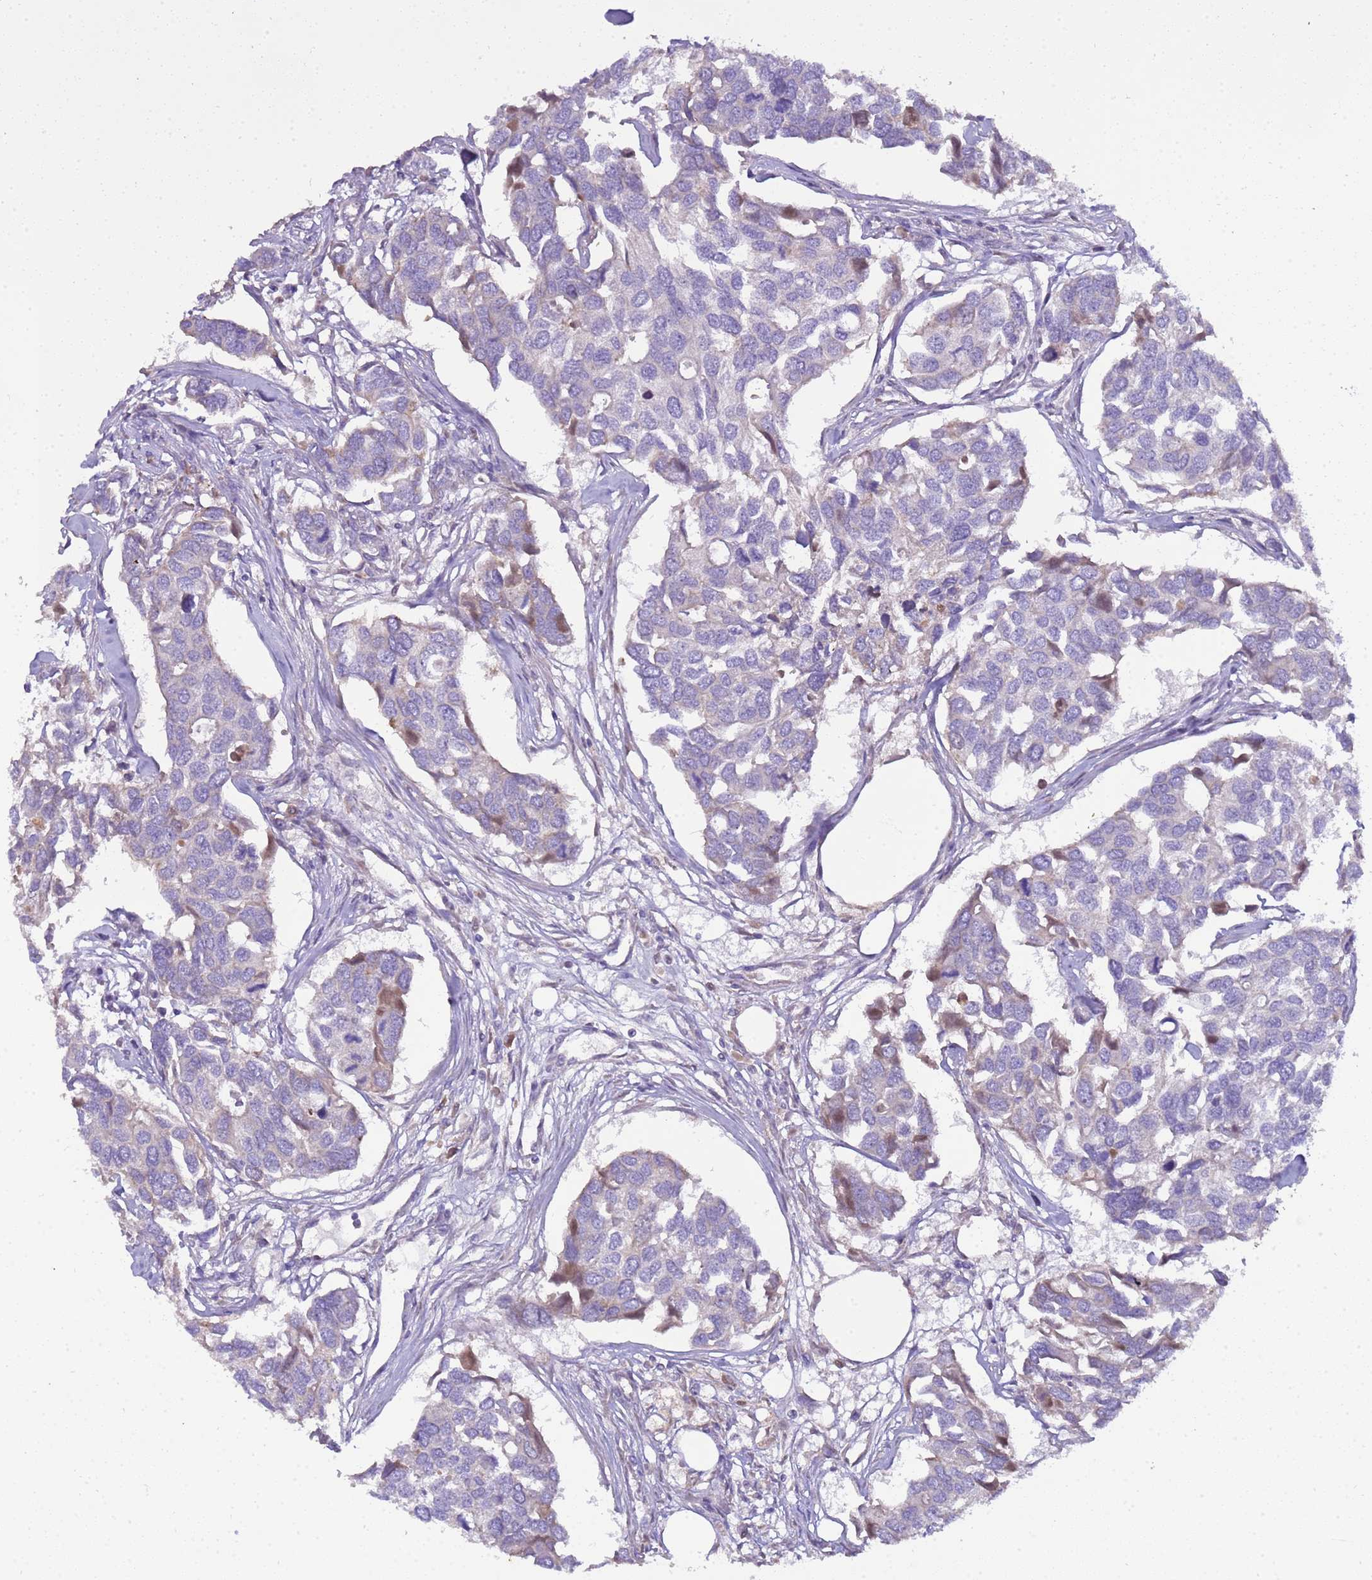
{"staining": {"intensity": "weak", "quantity": "<25%", "location": "nuclear"}, "tissue": "breast cancer", "cell_type": "Tumor cells", "image_type": "cancer", "snomed": [{"axis": "morphology", "description": "Duct carcinoma"}, {"axis": "topography", "description": "Breast"}], "caption": "Tumor cells show no significant protein expression in infiltrating ductal carcinoma (breast).", "gene": "PLCXD3", "patient": {"sex": "female", "age": 83}}